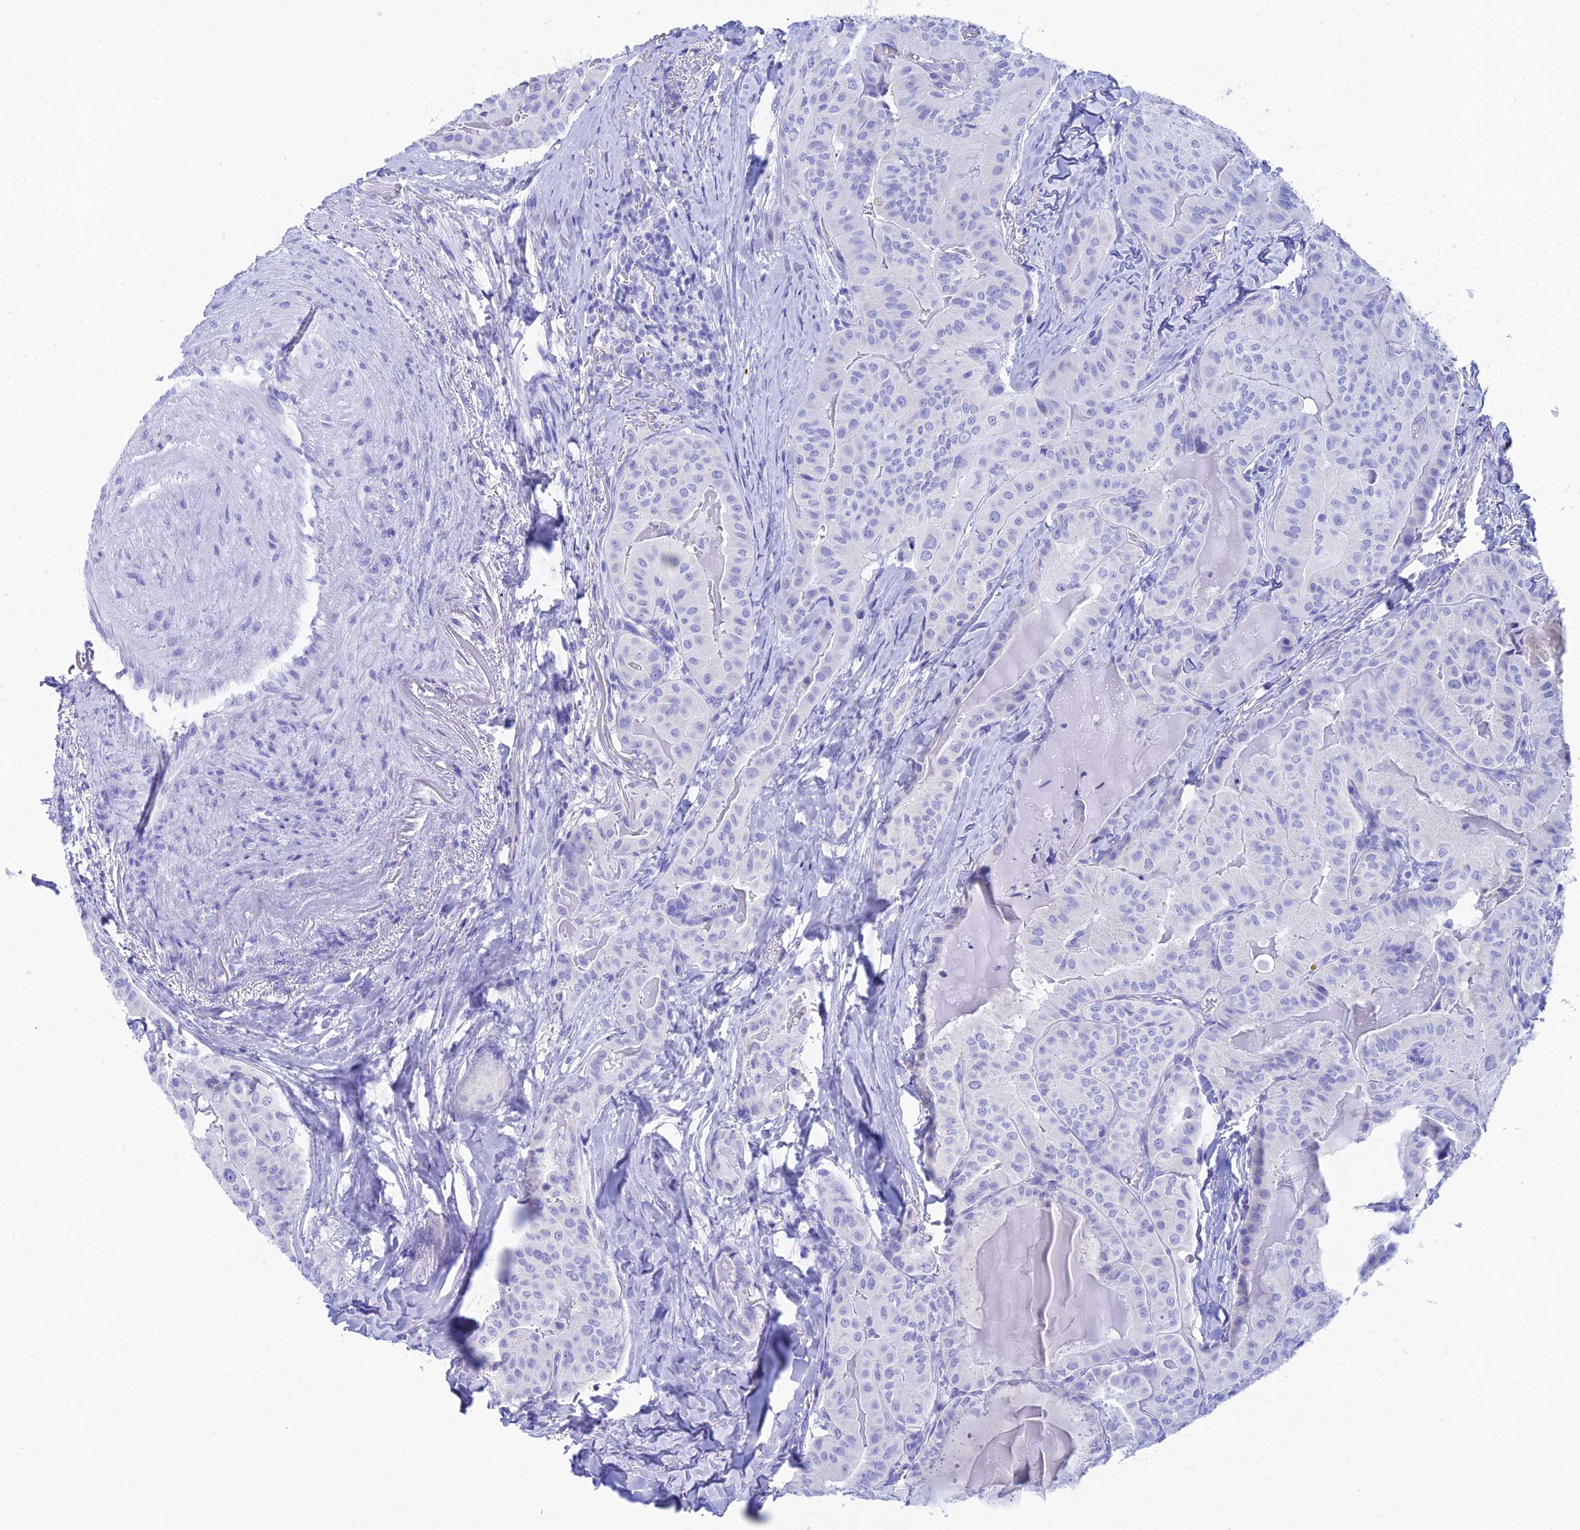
{"staining": {"intensity": "negative", "quantity": "none", "location": "none"}, "tissue": "thyroid cancer", "cell_type": "Tumor cells", "image_type": "cancer", "snomed": [{"axis": "morphology", "description": "Papillary adenocarcinoma, NOS"}, {"axis": "topography", "description": "Thyroid gland"}], "caption": "DAB (3,3'-diaminobenzidine) immunohistochemical staining of human thyroid cancer exhibits no significant positivity in tumor cells.", "gene": "REG1A", "patient": {"sex": "female", "age": 68}}